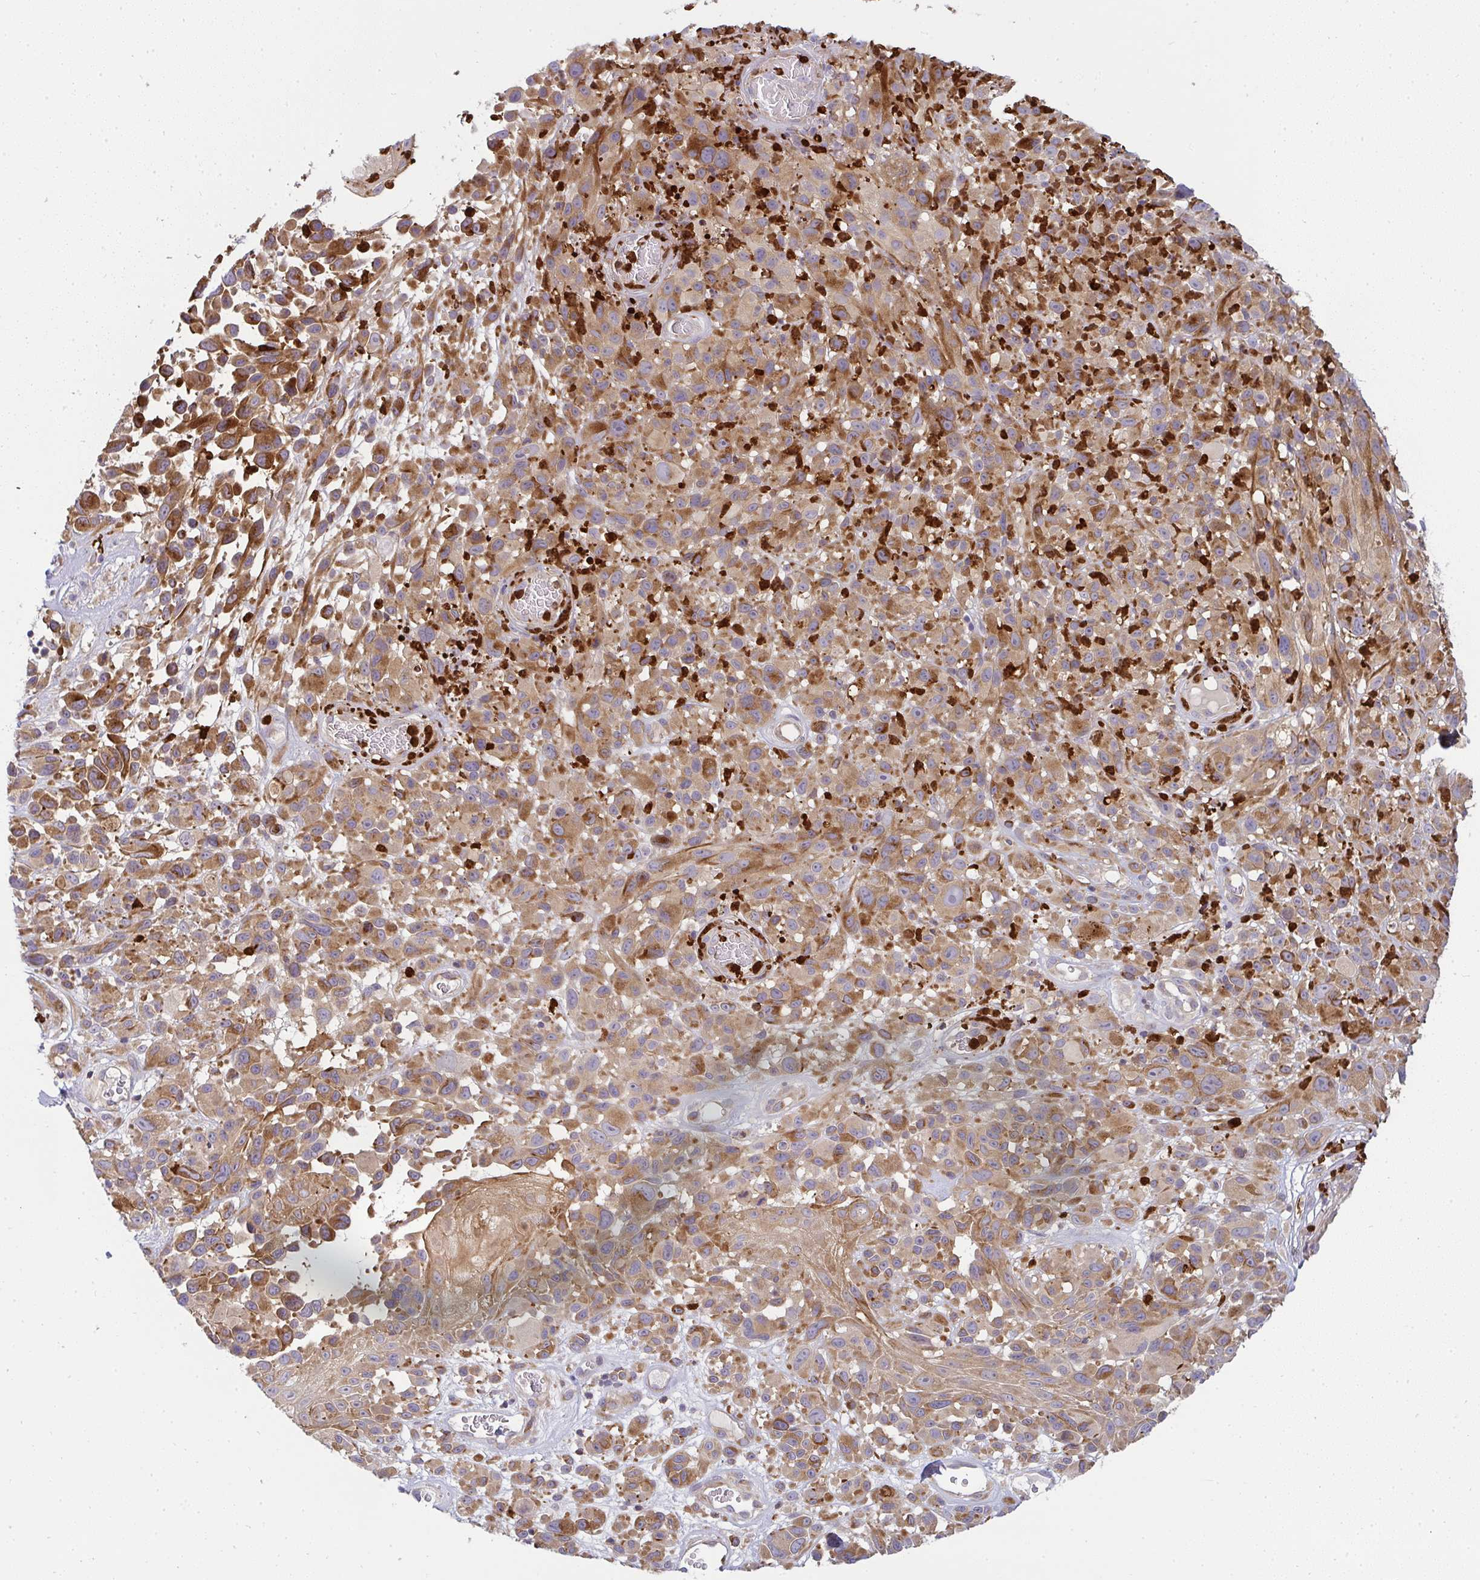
{"staining": {"intensity": "moderate", "quantity": ">75%", "location": "cytoplasmic/membranous"}, "tissue": "melanoma", "cell_type": "Tumor cells", "image_type": "cancer", "snomed": [{"axis": "morphology", "description": "Malignant melanoma, NOS"}, {"axis": "topography", "description": "Skin"}], "caption": "Malignant melanoma stained with immunohistochemistry (IHC) exhibits moderate cytoplasmic/membranous positivity in about >75% of tumor cells.", "gene": "CSF3R", "patient": {"sex": "male", "age": 68}}